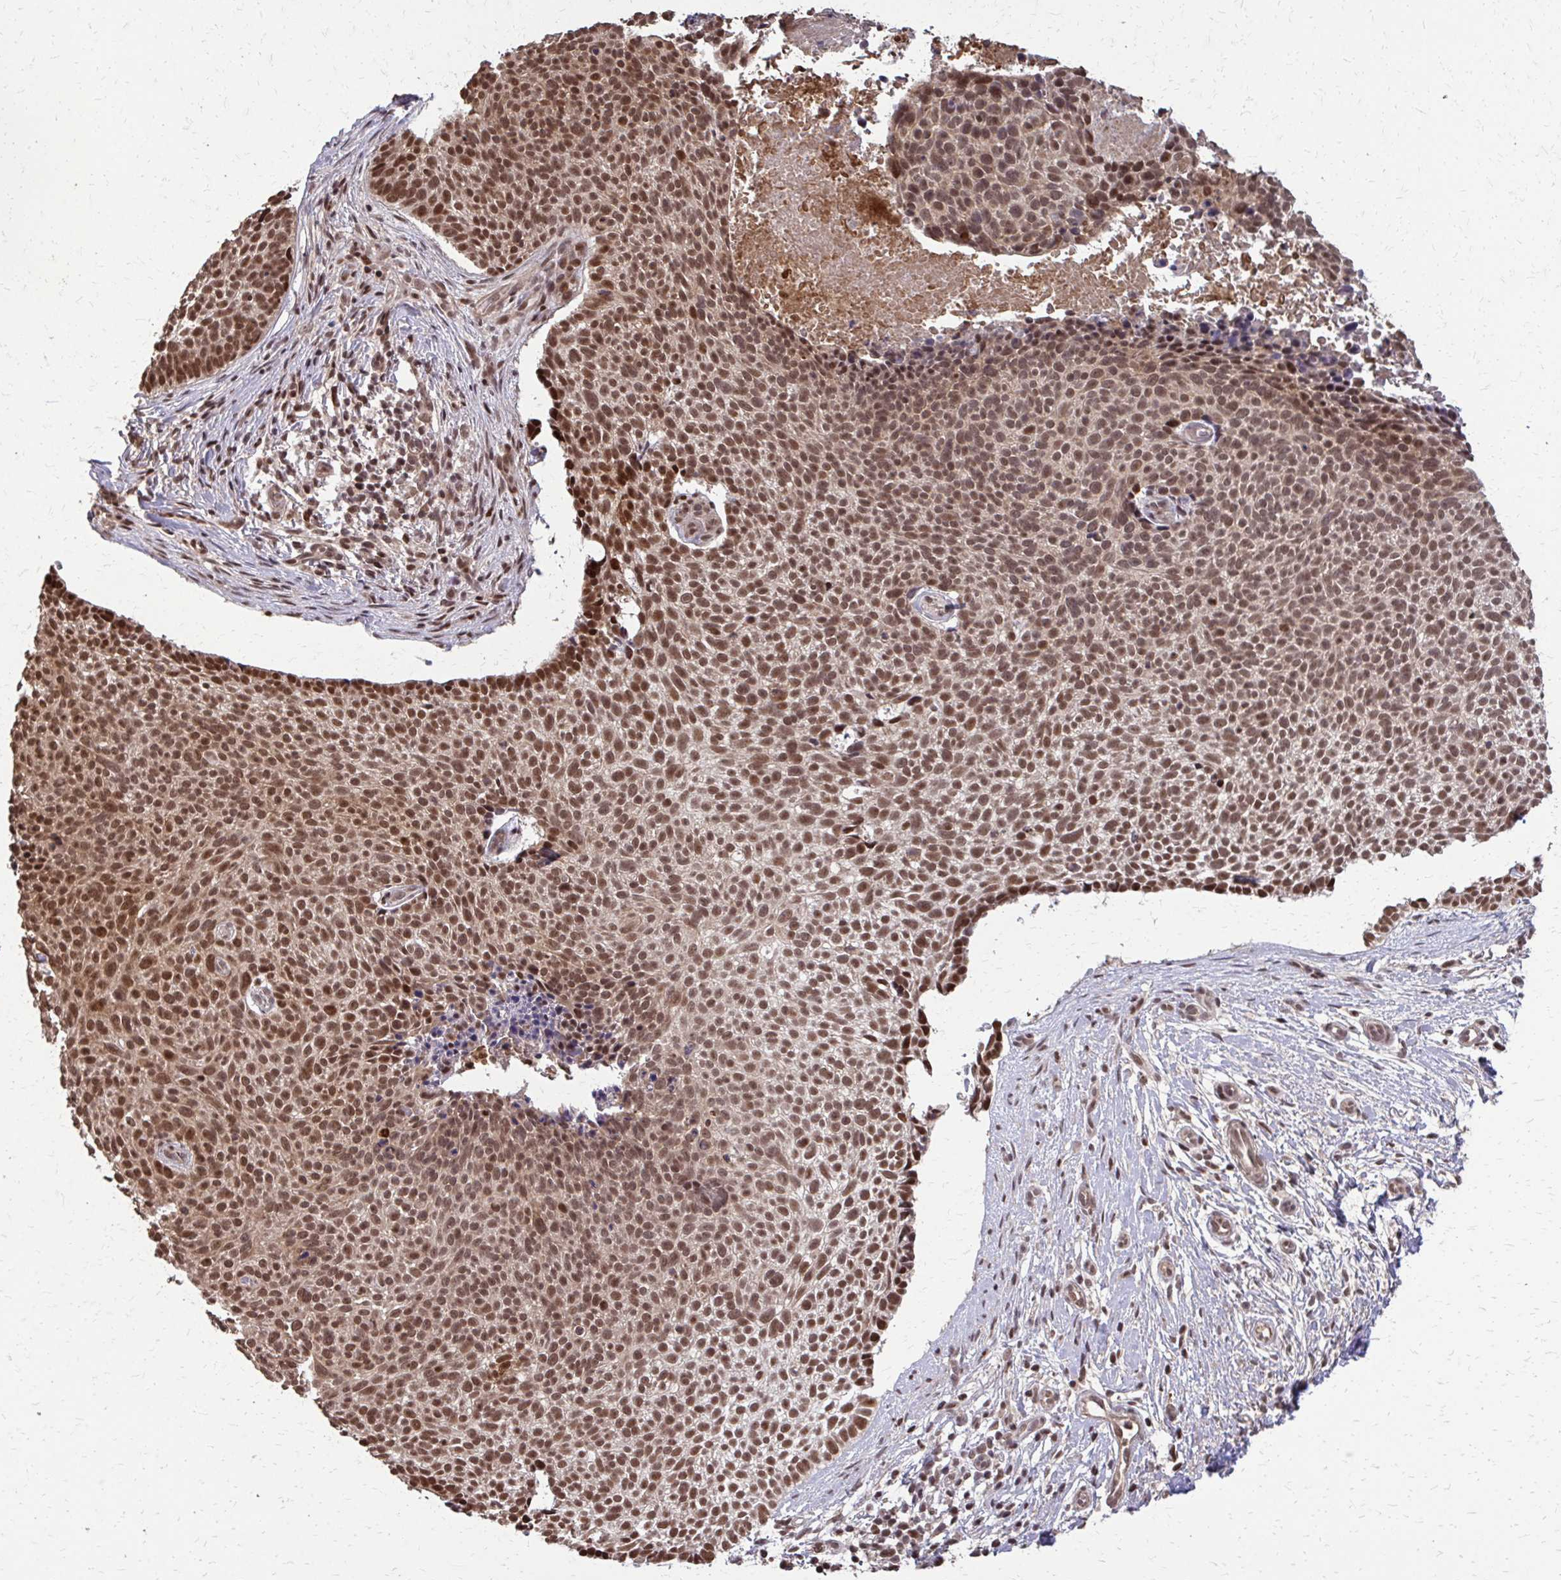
{"staining": {"intensity": "moderate", "quantity": ">75%", "location": "nuclear"}, "tissue": "skin cancer", "cell_type": "Tumor cells", "image_type": "cancer", "snomed": [{"axis": "morphology", "description": "Basal cell carcinoma"}, {"axis": "topography", "description": "Skin"}, {"axis": "topography", "description": "Skin of back"}], "caption": "Human skin basal cell carcinoma stained with a brown dye demonstrates moderate nuclear positive positivity in approximately >75% of tumor cells.", "gene": "SS18", "patient": {"sex": "male", "age": 81}}